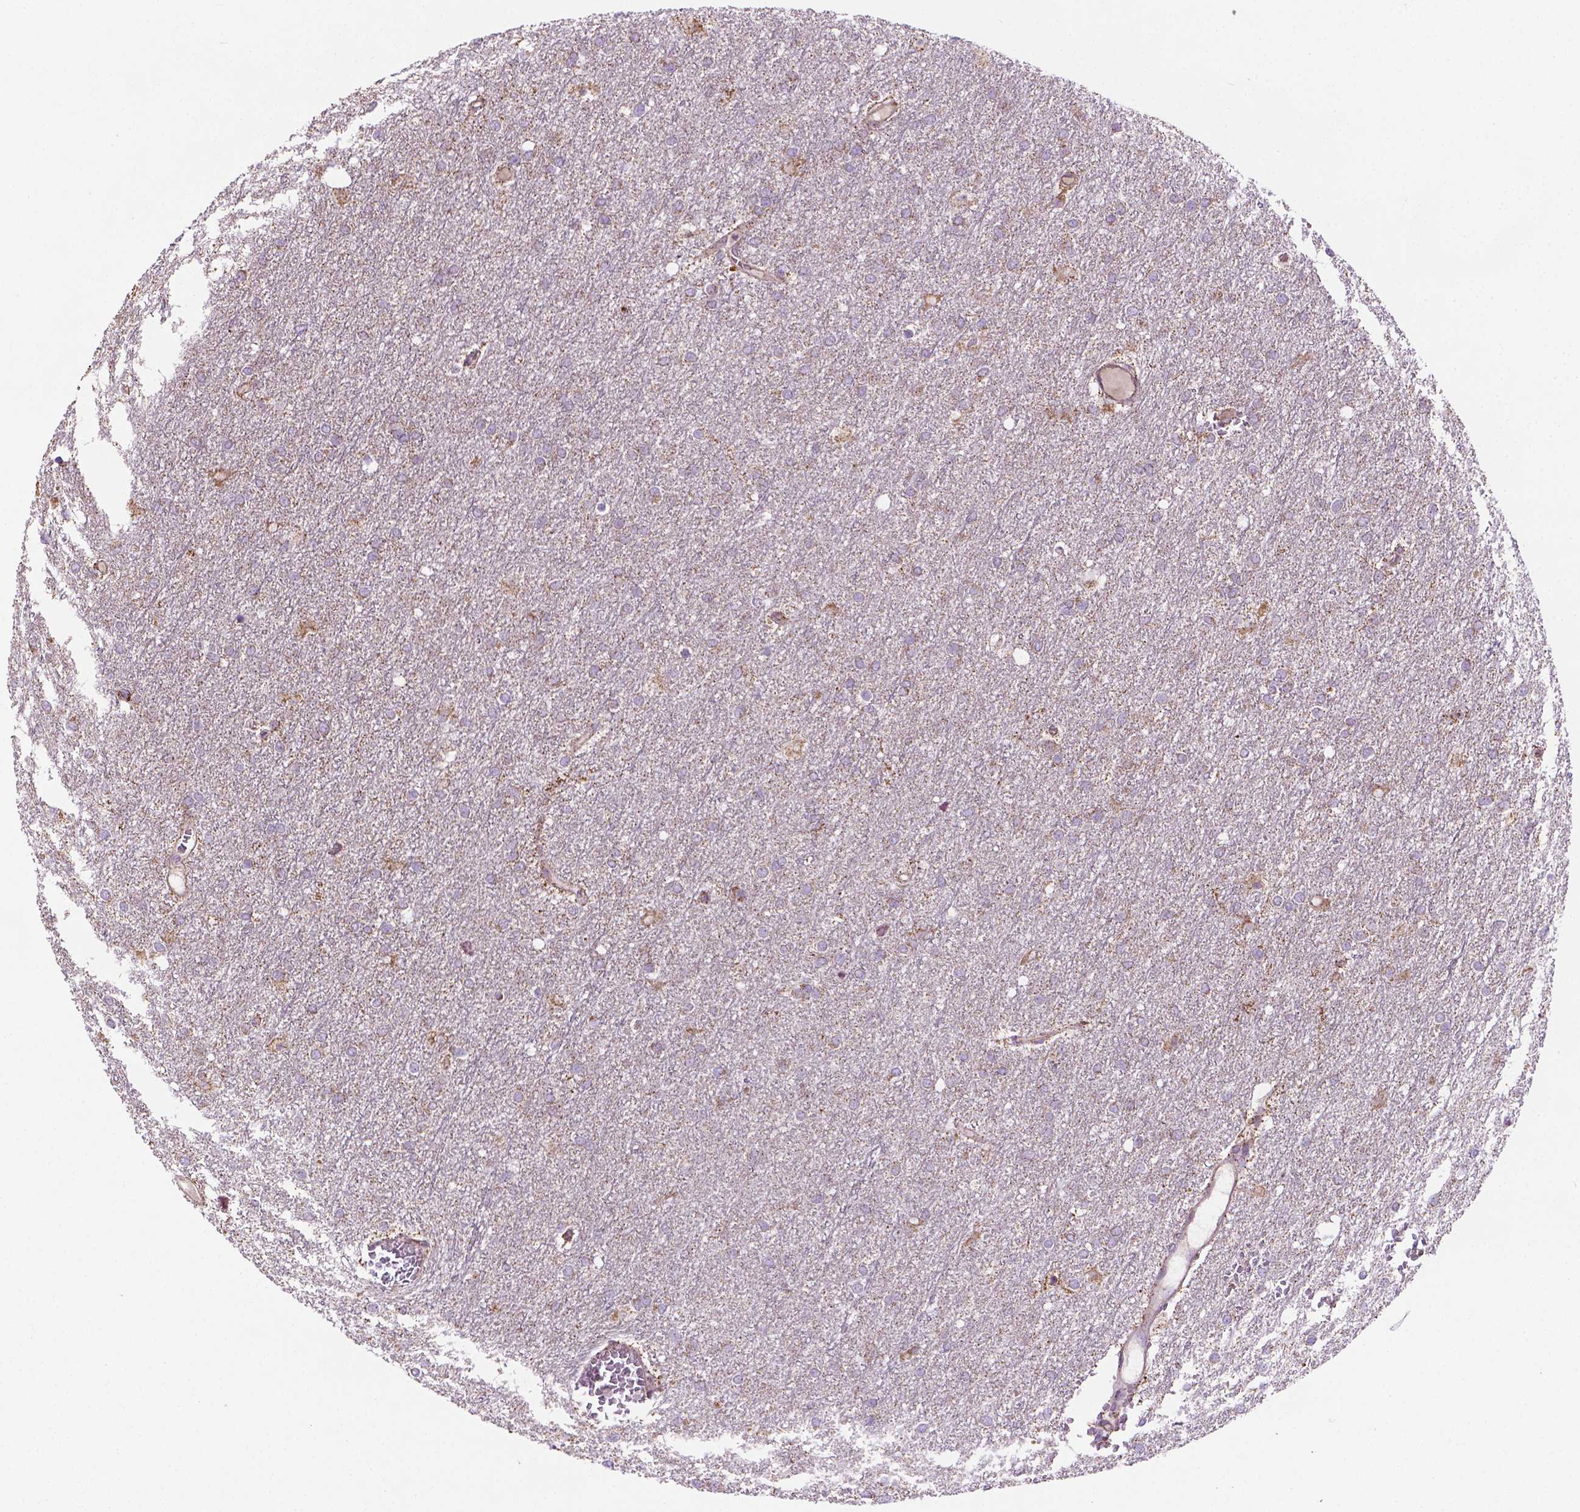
{"staining": {"intensity": "weak", "quantity": "<25%", "location": "cytoplasmic/membranous"}, "tissue": "glioma", "cell_type": "Tumor cells", "image_type": "cancer", "snomed": [{"axis": "morphology", "description": "Glioma, malignant, High grade"}, {"axis": "topography", "description": "Brain"}], "caption": "Malignant glioma (high-grade) was stained to show a protein in brown. There is no significant expression in tumor cells.", "gene": "PIBF1", "patient": {"sex": "female", "age": 61}}